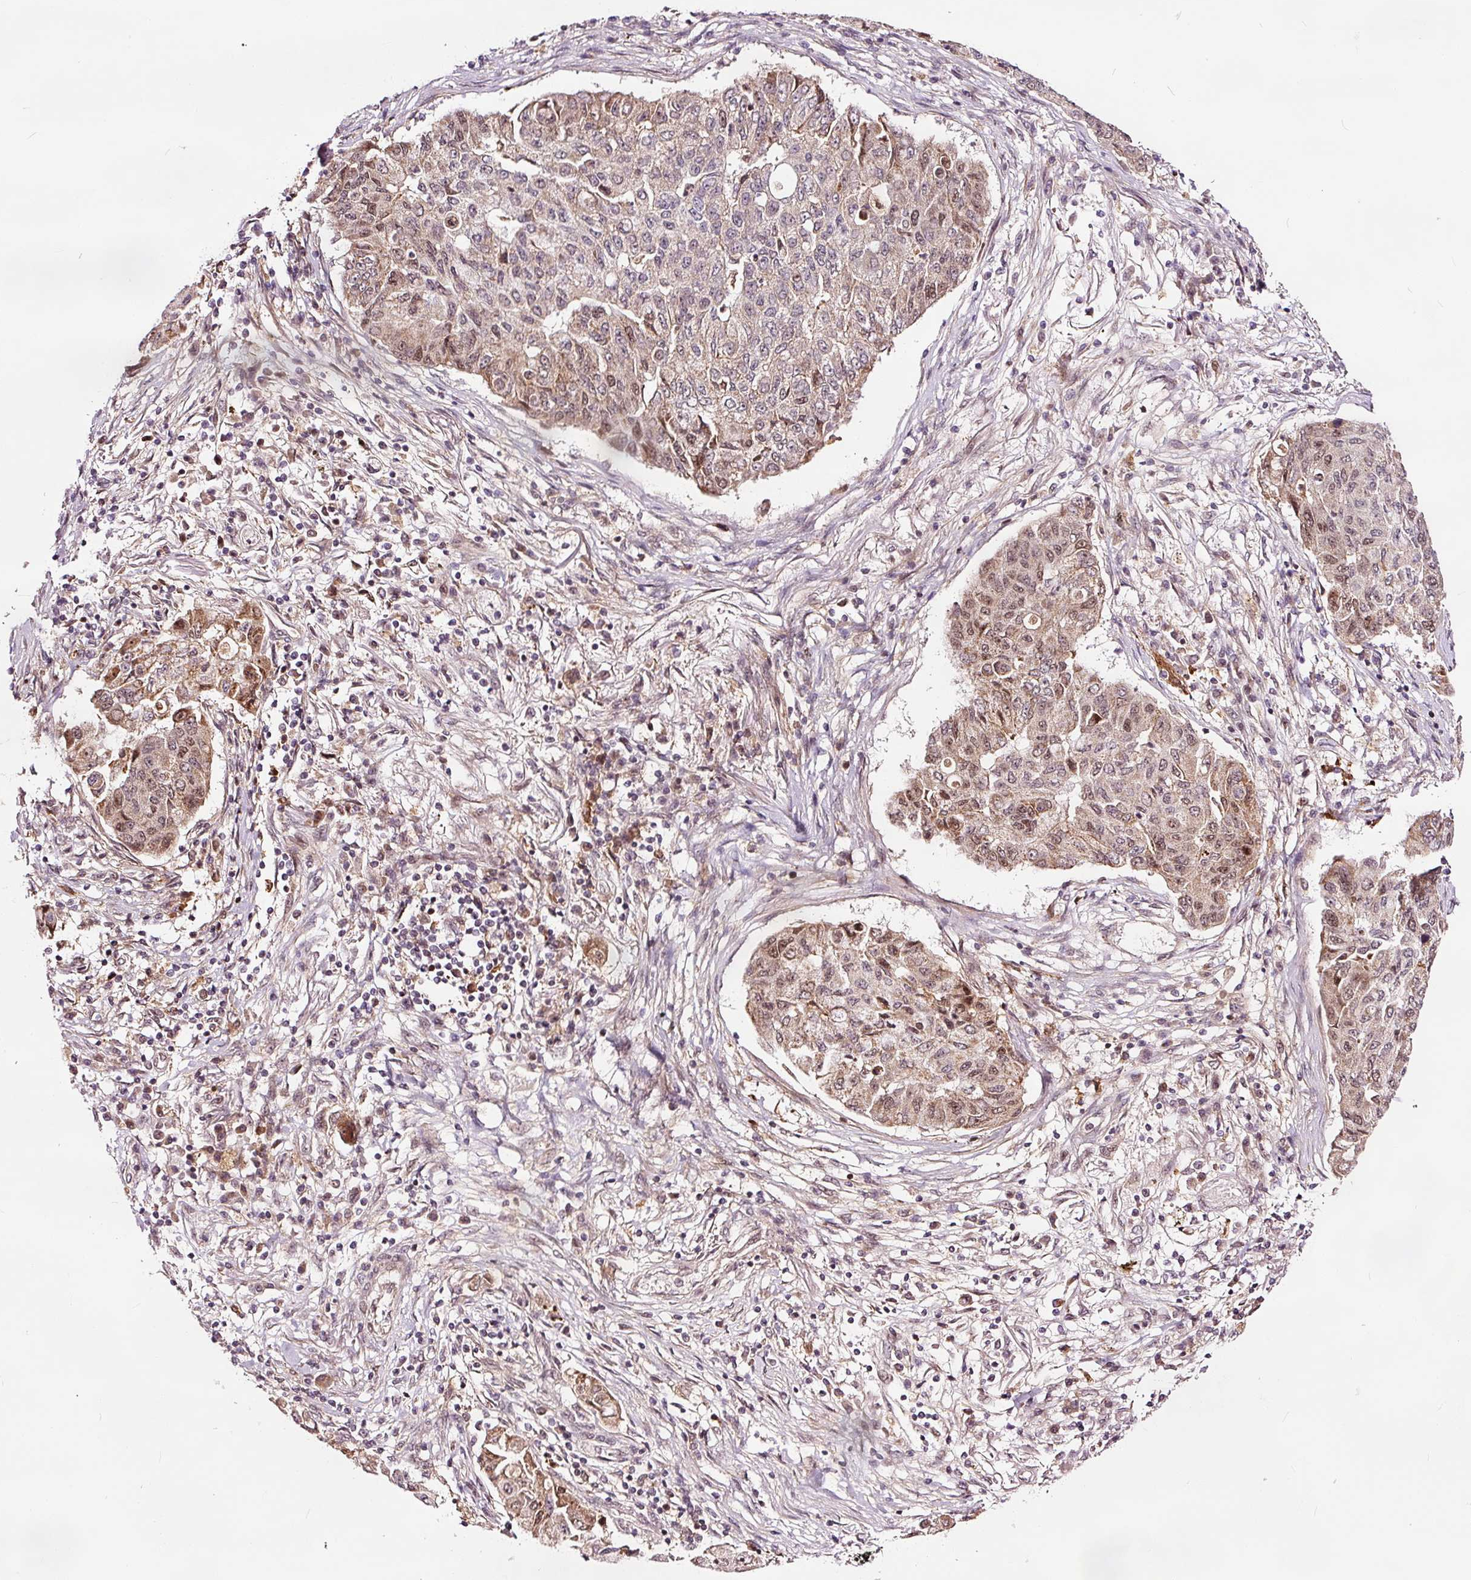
{"staining": {"intensity": "weak", "quantity": "25%-75%", "location": "nuclear"}, "tissue": "lung cancer", "cell_type": "Tumor cells", "image_type": "cancer", "snomed": [{"axis": "morphology", "description": "Squamous cell carcinoma, NOS"}, {"axis": "topography", "description": "Lung"}], "caption": "A brown stain labels weak nuclear staining of a protein in lung cancer tumor cells.", "gene": "RFC4", "patient": {"sex": "male", "age": 74}}